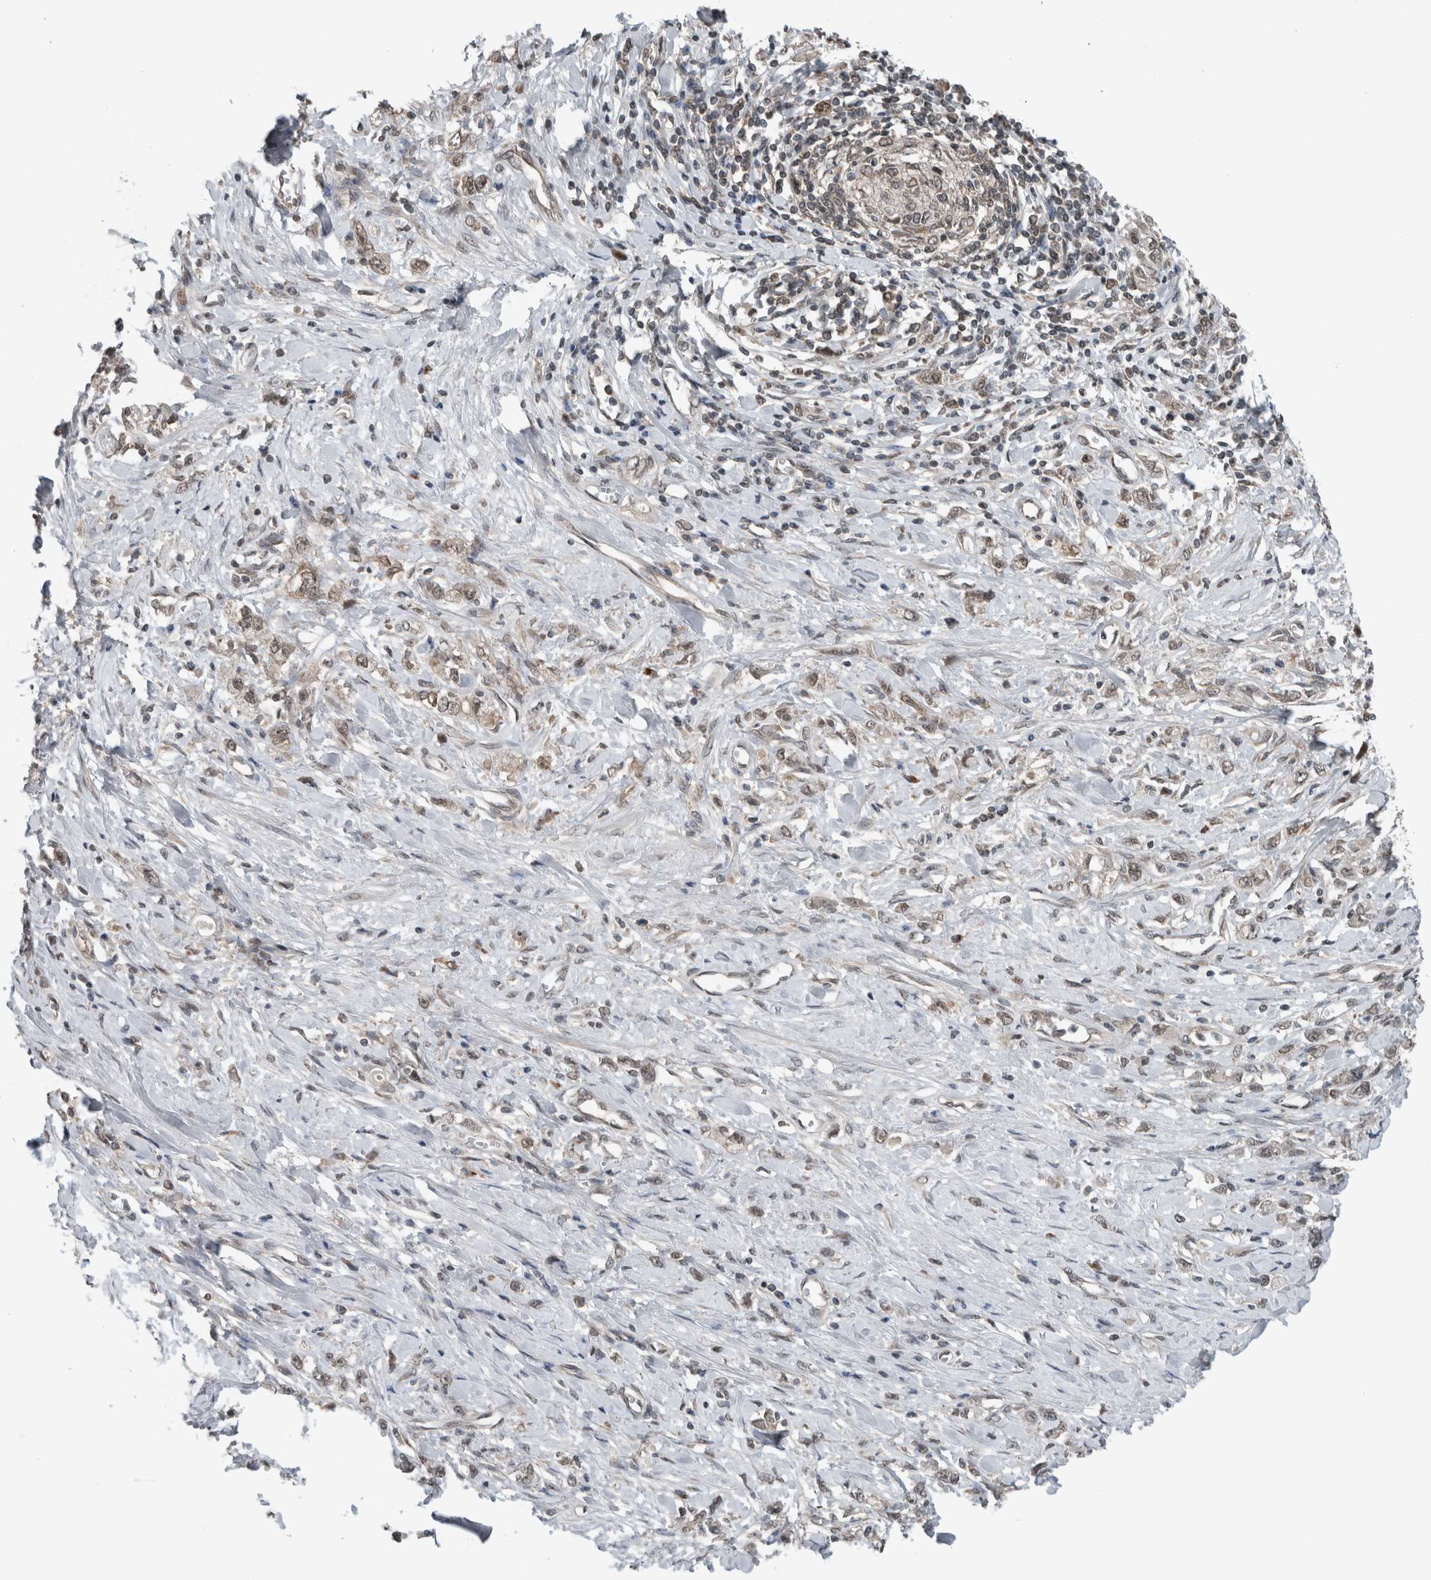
{"staining": {"intensity": "weak", "quantity": ">75%", "location": "nuclear"}, "tissue": "stomach cancer", "cell_type": "Tumor cells", "image_type": "cancer", "snomed": [{"axis": "morphology", "description": "Adenocarcinoma, NOS"}, {"axis": "topography", "description": "Stomach"}], "caption": "Human stomach adenocarcinoma stained with a protein marker reveals weak staining in tumor cells.", "gene": "SPAG7", "patient": {"sex": "female", "age": 76}}